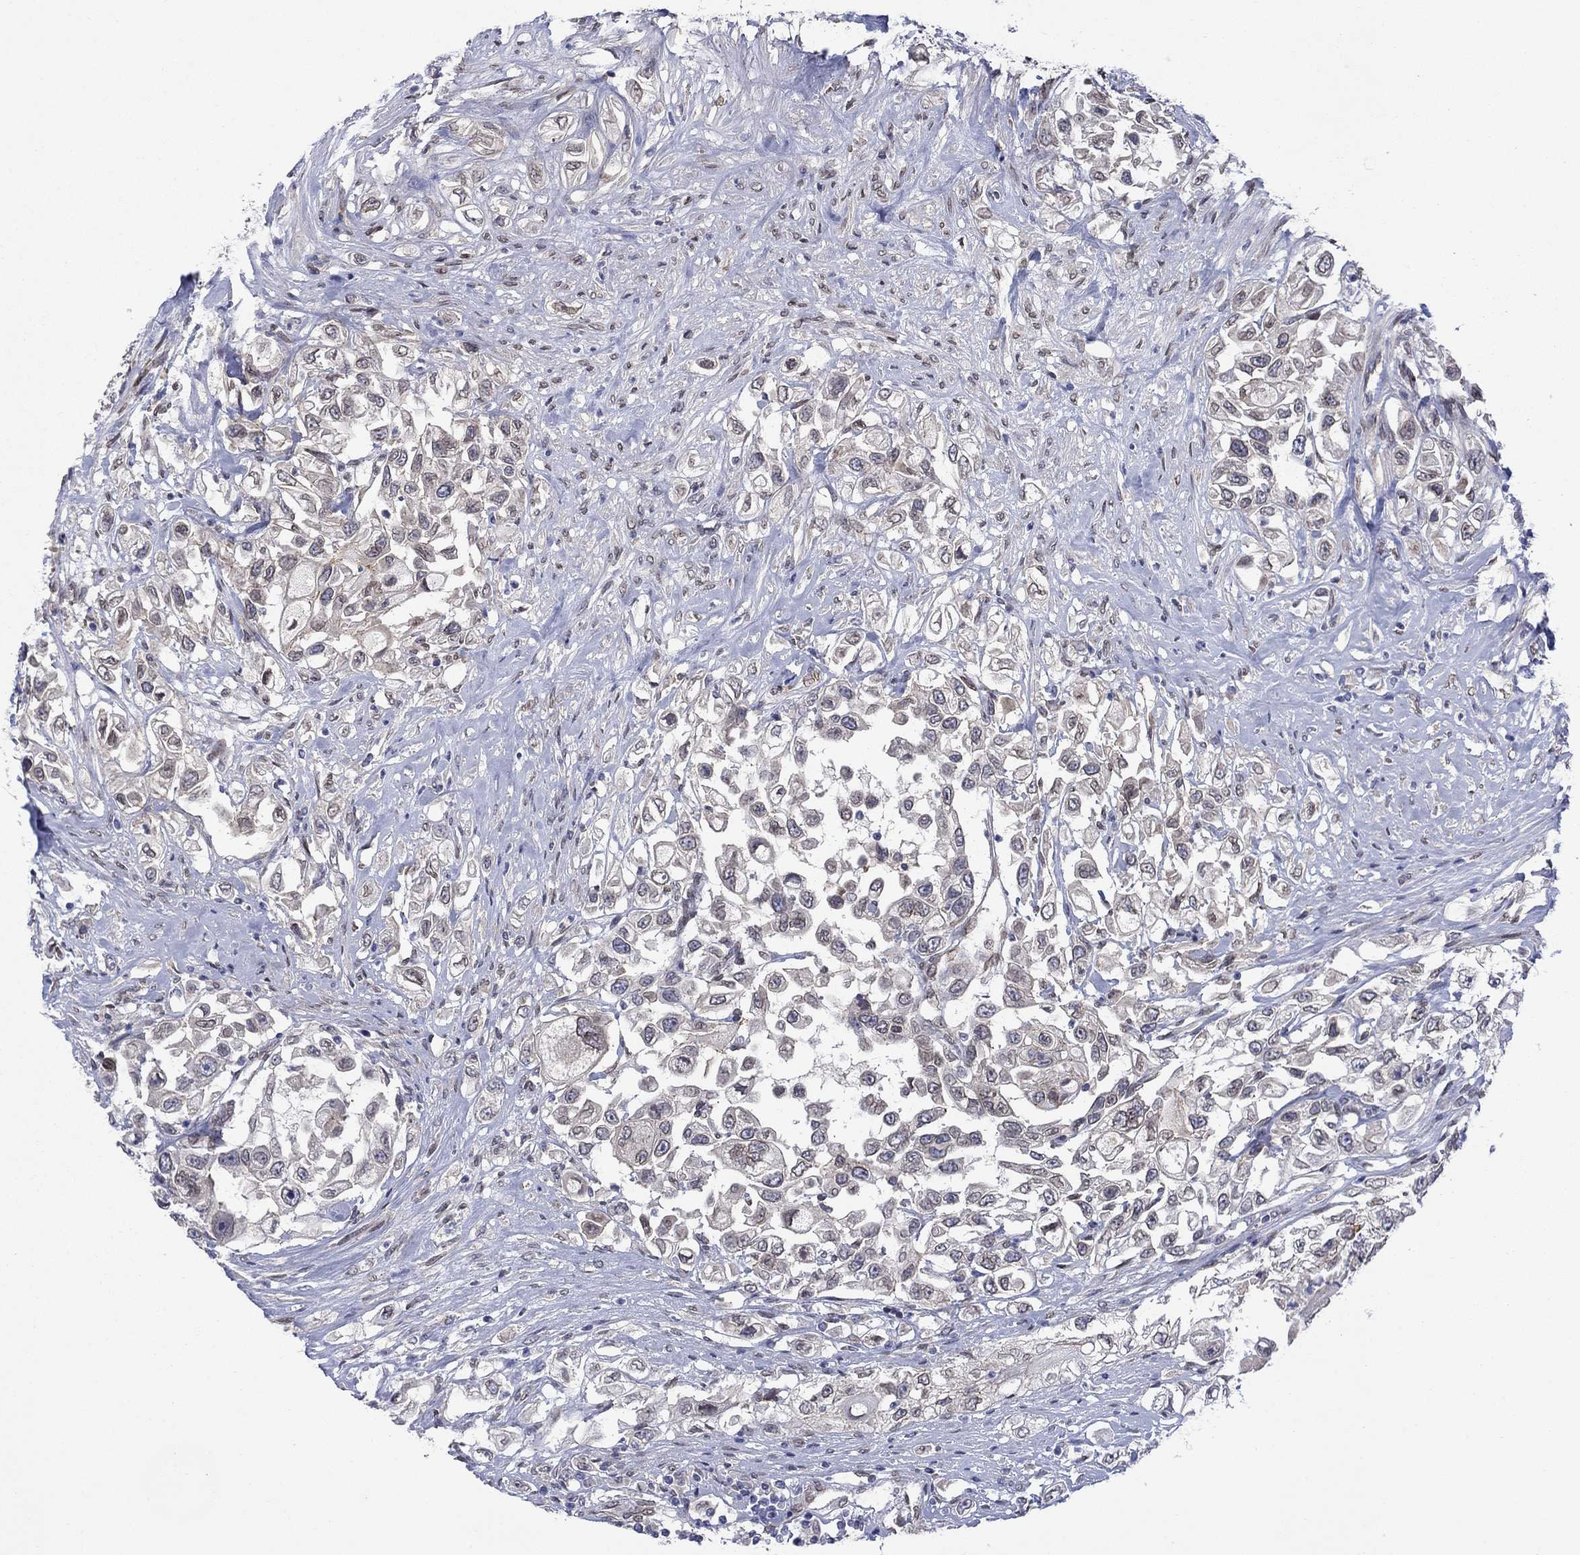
{"staining": {"intensity": "negative", "quantity": "none", "location": "none"}, "tissue": "urothelial cancer", "cell_type": "Tumor cells", "image_type": "cancer", "snomed": [{"axis": "morphology", "description": "Urothelial carcinoma, High grade"}, {"axis": "topography", "description": "Urinary bladder"}], "caption": "Protein analysis of urothelial cancer displays no significant positivity in tumor cells. (IHC, brightfield microscopy, high magnification).", "gene": "EMC9", "patient": {"sex": "female", "age": 56}}